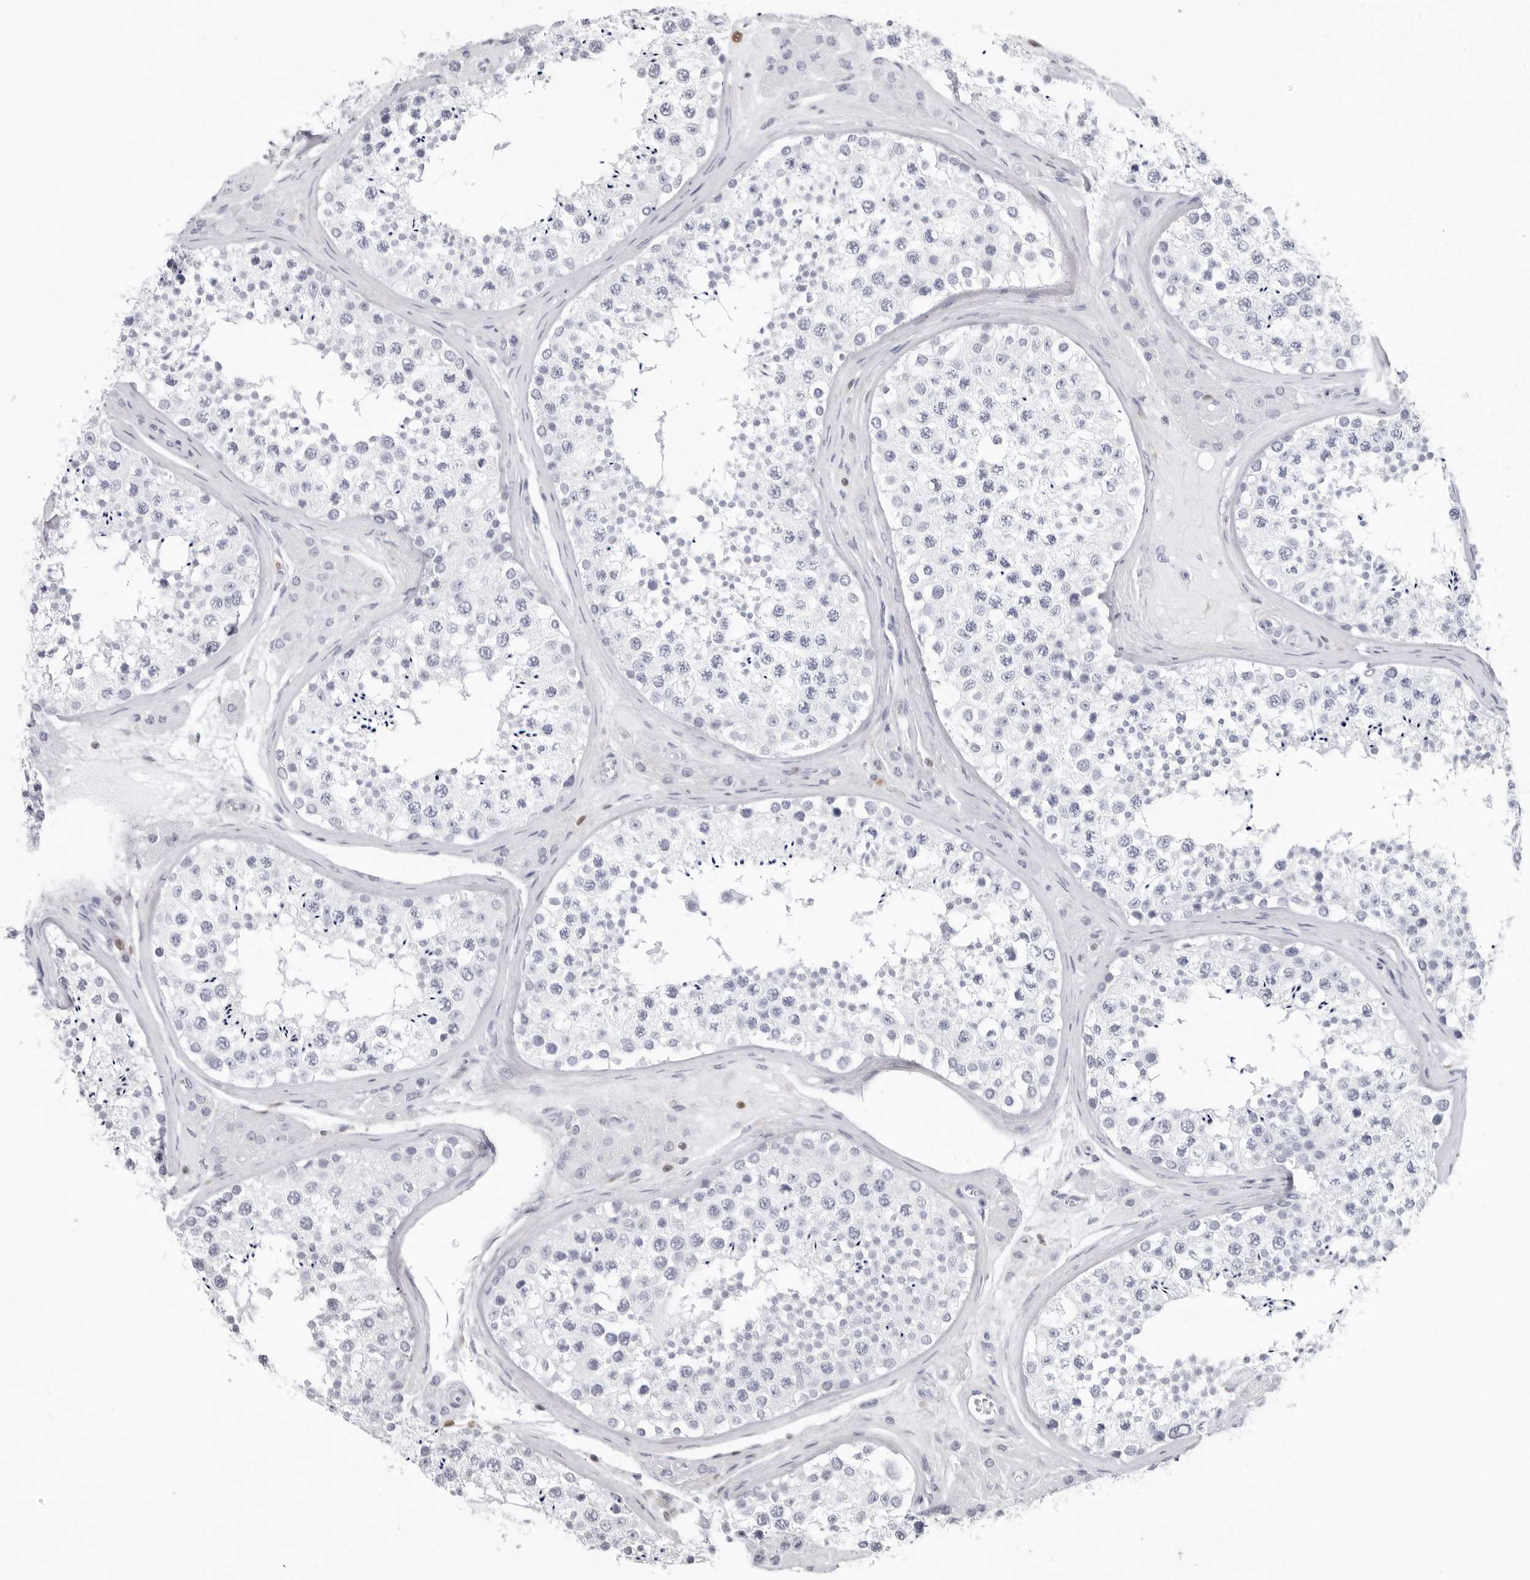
{"staining": {"intensity": "negative", "quantity": "none", "location": "none"}, "tissue": "testis", "cell_type": "Cells in seminiferous ducts", "image_type": "normal", "snomed": [{"axis": "morphology", "description": "Normal tissue, NOS"}, {"axis": "topography", "description": "Testis"}], "caption": "Immunohistochemistry histopathology image of benign testis: testis stained with DAB (3,3'-diaminobenzidine) shows no significant protein staining in cells in seminiferous ducts.", "gene": "FMNL1", "patient": {"sex": "male", "age": 46}}